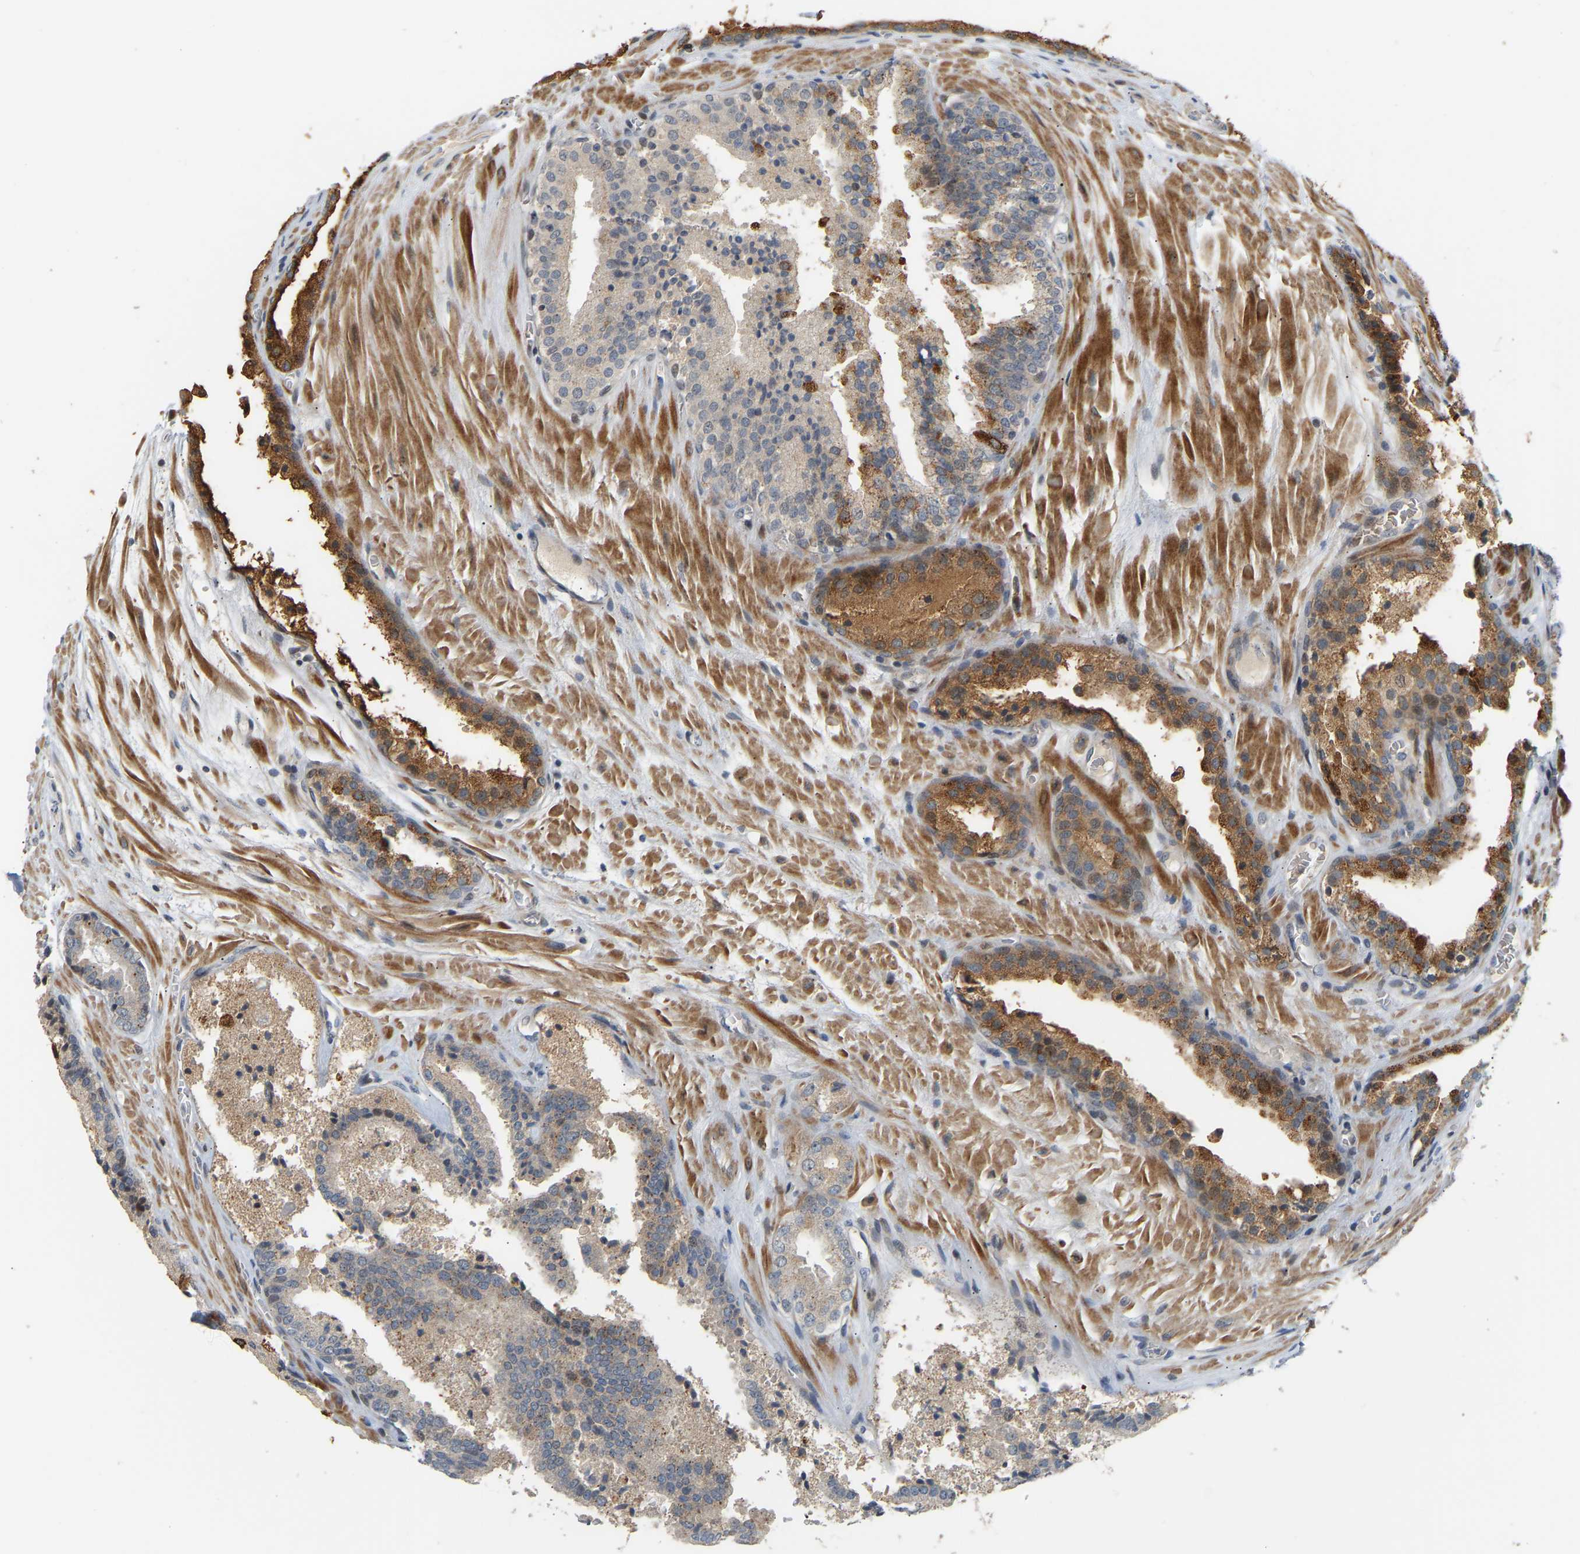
{"staining": {"intensity": "negative", "quantity": "none", "location": "none"}, "tissue": "prostate cancer", "cell_type": "Tumor cells", "image_type": "cancer", "snomed": [{"axis": "morphology", "description": "Adenocarcinoma, High grade"}, {"axis": "topography", "description": "Prostate"}], "caption": "Immunohistochemistry (IHC) of prostate cancer (adenocarcinoma (high-grade)) exhibits no positivity in tumor cells.", "gene": "POGLUT2", "patient": {"sex": "male", "age": 65}}